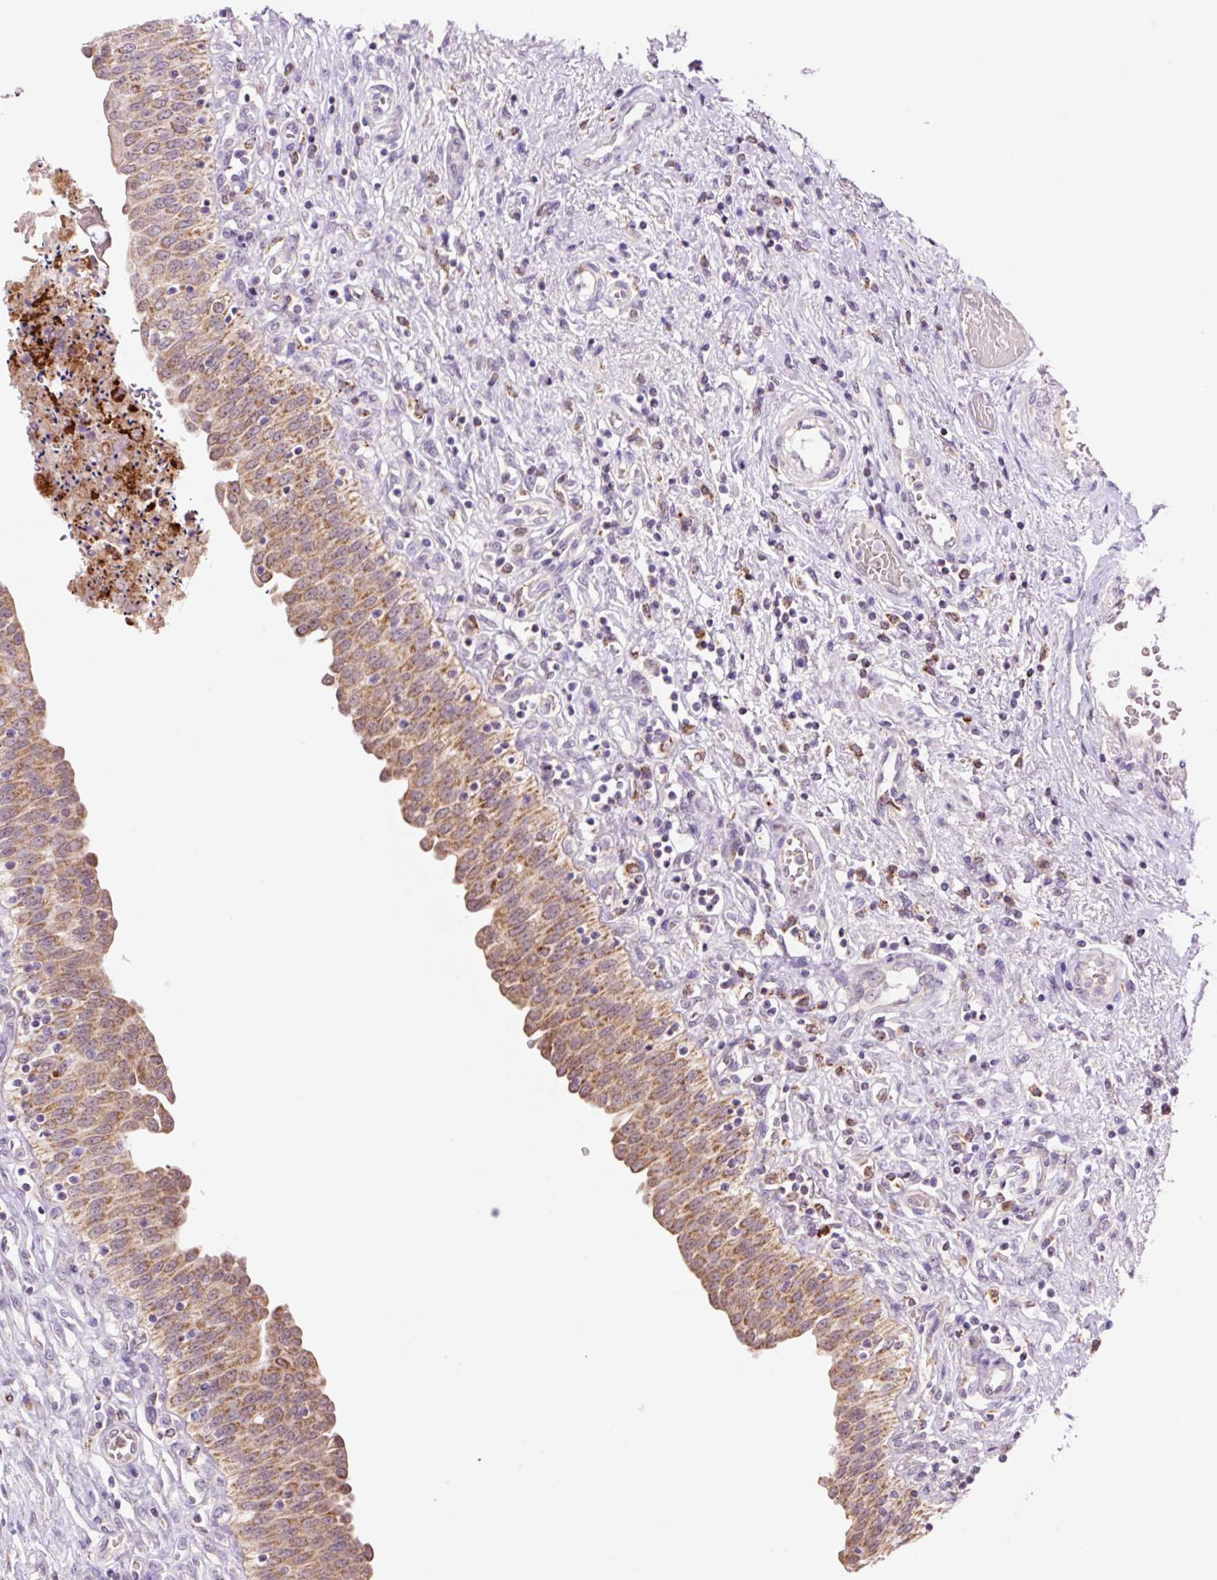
{"staining": {"intensity": "strong", "quantity": ">75%", "location": "cytoplasmic/membranous"}, "tissue": "urinary bladder", "cell_type": "Urothelial cells", "image_type": "normal", "snomed": [{"axis": "morphology", "description": "Normal tissue, NOS"}, {"axis": "topography", "description": "Urinary bladder"}], "caption": "Unremarkable urinary bladder shows strong cytoplasmic/membranous staining in approximately >75% of urothelial cells, visualized by immunohistochemistry.", "gene": "PCK2", "patient": {"sex": "male", "age": 71}}